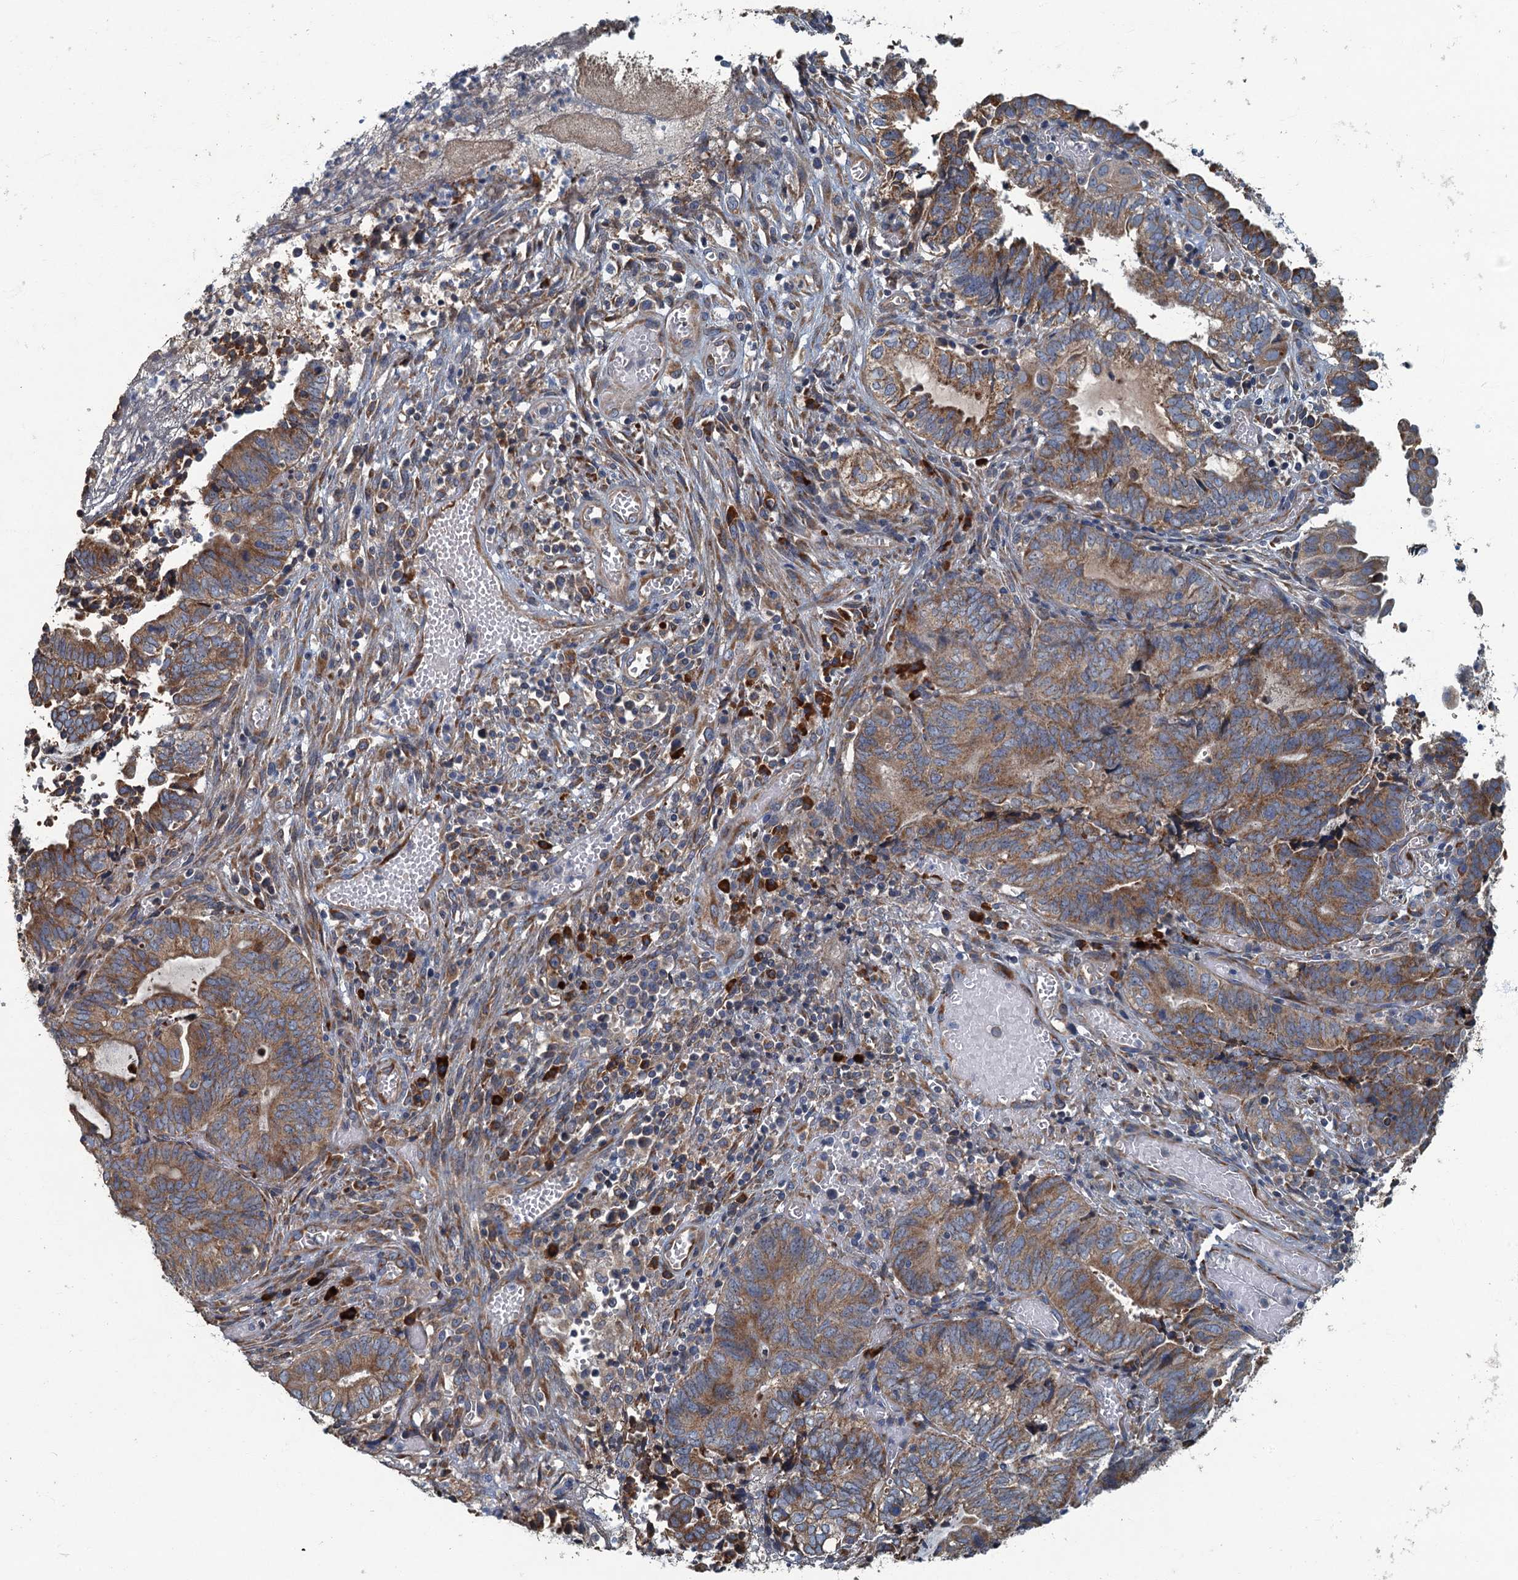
{"staining": {"intensity": "moderate", "quantity": ">75%", "location": "cytoplasmic/membranous"}, "tissue": "endometrial cancer", "cell_type": "Tumor cells", "image_type": "cancer", "snomed": [{"axis": "morphology", "description": "Adenocarcinoma, NOS"}, {"axis": "topography", "description": "Uterus"}, {"axis": "topography", "description": "Endometrium"}], "caption": "Immunohistochemical staining of human endometrial adenocarcinoma shows medium levels of moderate cytoplasmic/membranous protein expression in approximately >75% of tumor cells.", "gene": "SPDYC", "patient": {"sex": "female", "age": 70}}